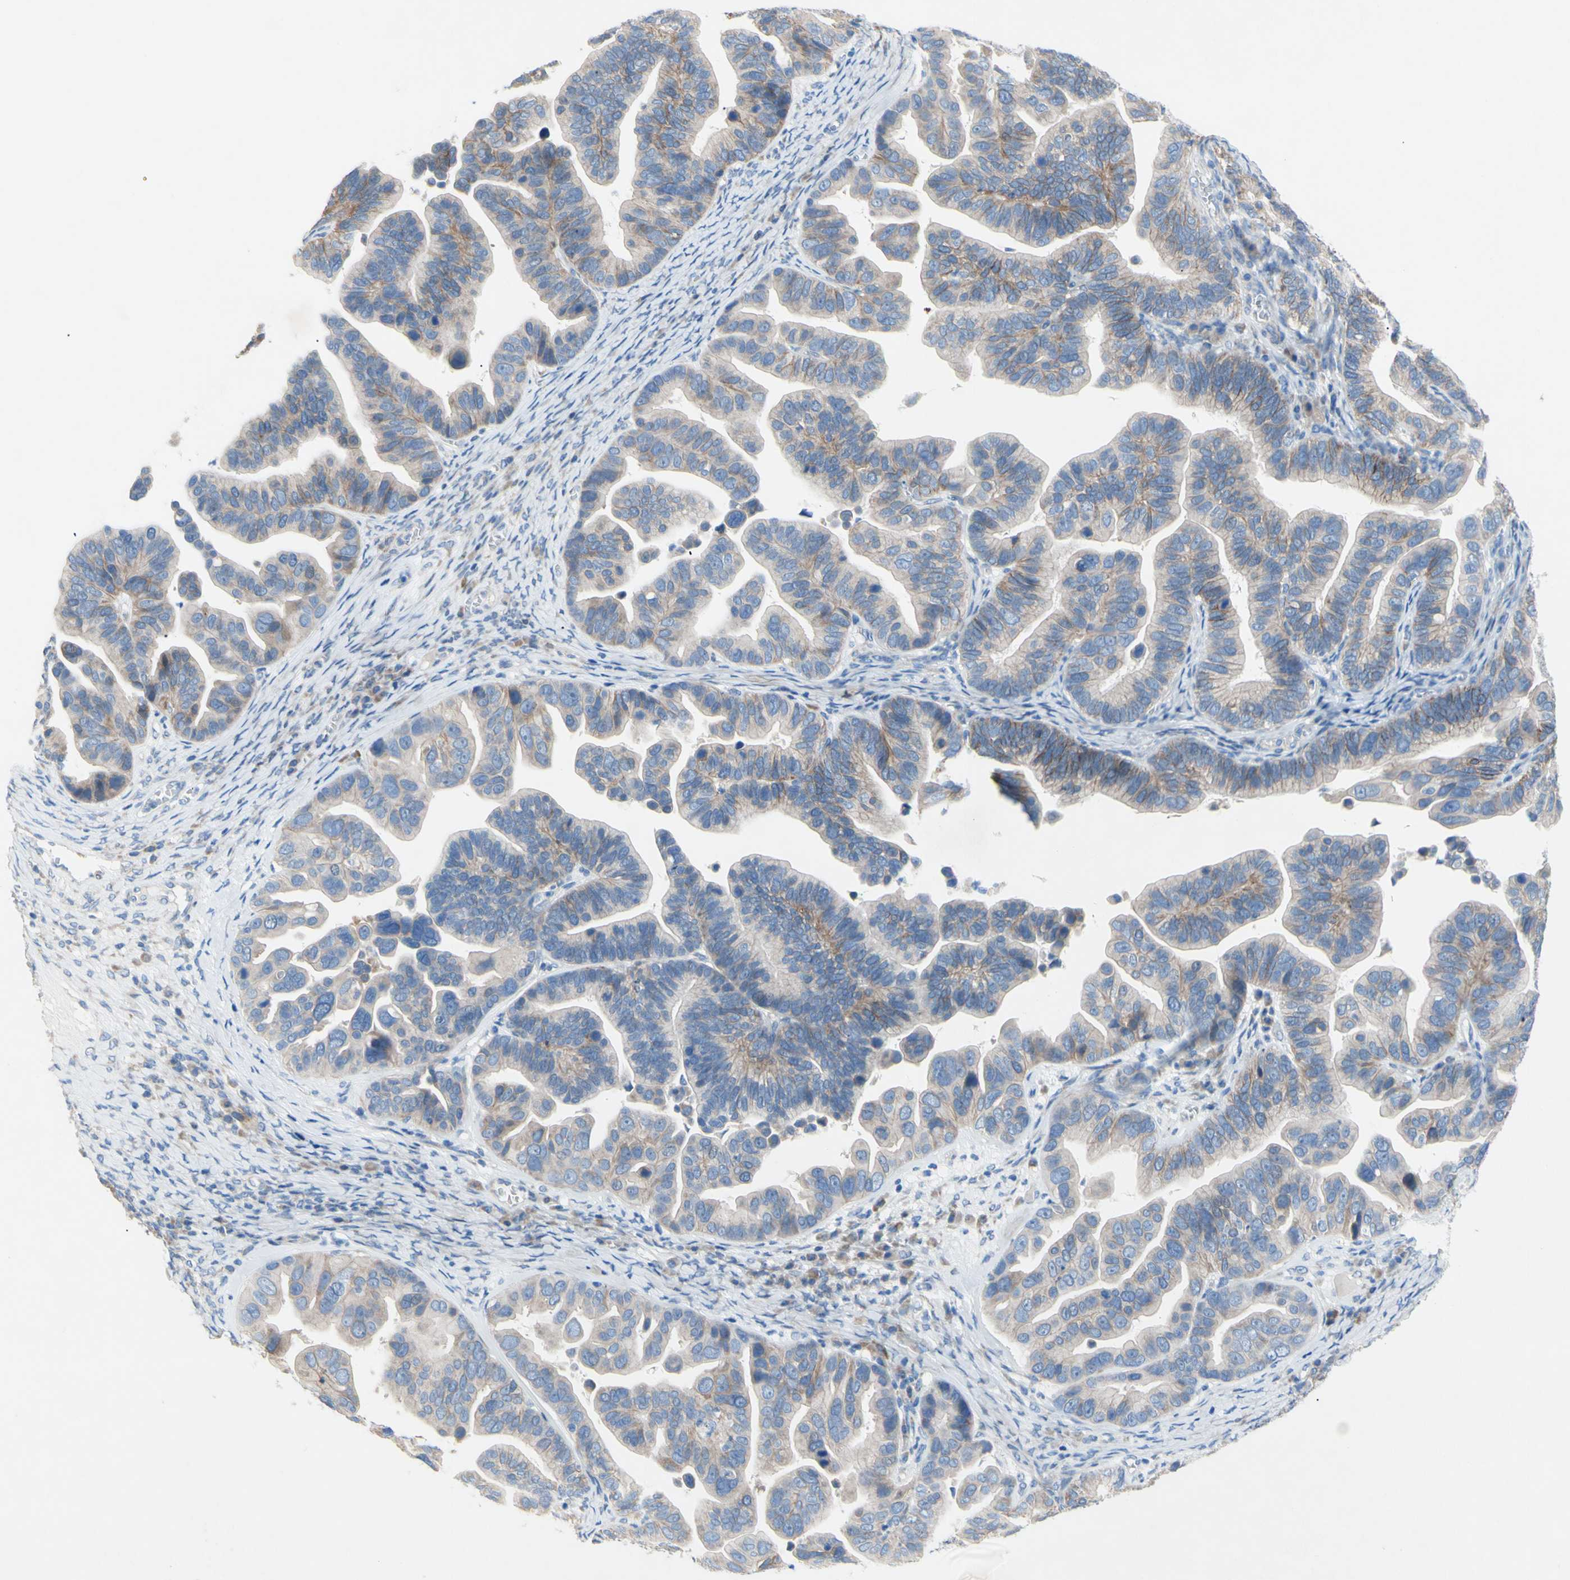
{"staining": {"intensity": "weak", "quantity": "<25%", "location": "cytoplasmic/membranous"}, "tissue": "ovarian cancer", "cell_type": "Tumor cells", "image_type": "cancer", "snomed": [{"axis": "morphology", "description": "Cystadenocarcinoma, serous, NOS"}, {"axis": "topography", "description": "Ovary"}], "caption": "This photomicrograph is of ovarian serous cystadenocarcinoma stained with immunohistochemistry to label a protein in brown with the nuclei are counter-stained blue. There is no staining in tumor cells.", "gene": "TMIGD2", "patient": {"sex": "female", "age": 56}}